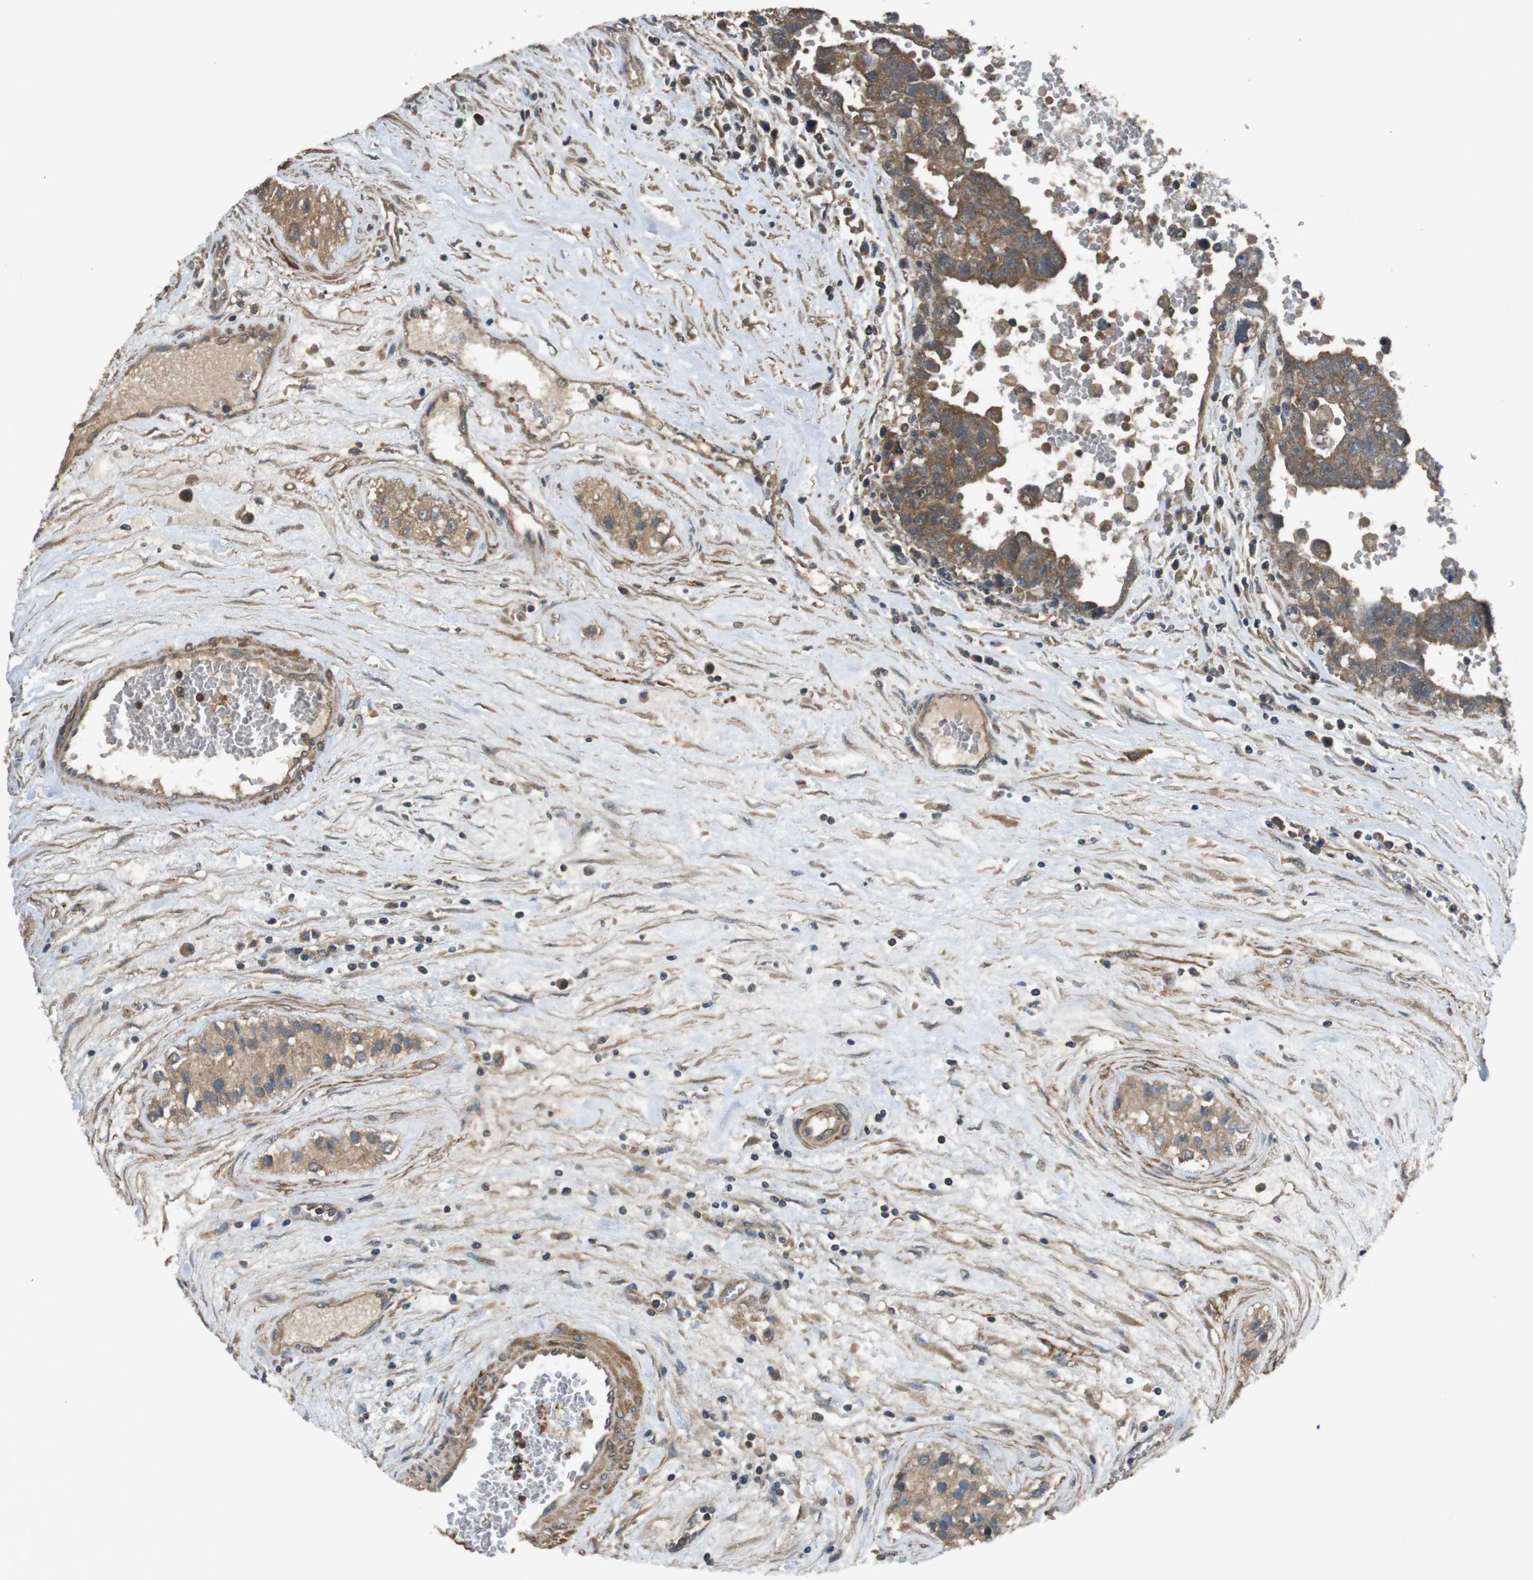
{"staining": {"intensity": "moderate", "quantity": ">75%", "location": "cytoplasmic/membranous"}, "tissue": "testis cancer", "cell_type": "Tumor cells", "image_type": "cancer", "snomed": [{"axis": "morphology", "description": "Carcinoma, Embryonal, NOS"}, {"axis": "topography", "description": "Testis"}], "caption": "Embryonal carcinoma (testis) was stained to show a protein in brown. There is medium levels of moderate cytoplasmic/membranous expression in about >75% of tumor cells.", "gene": "FUT2", "patient": {"sex": "male", "age": 28}}